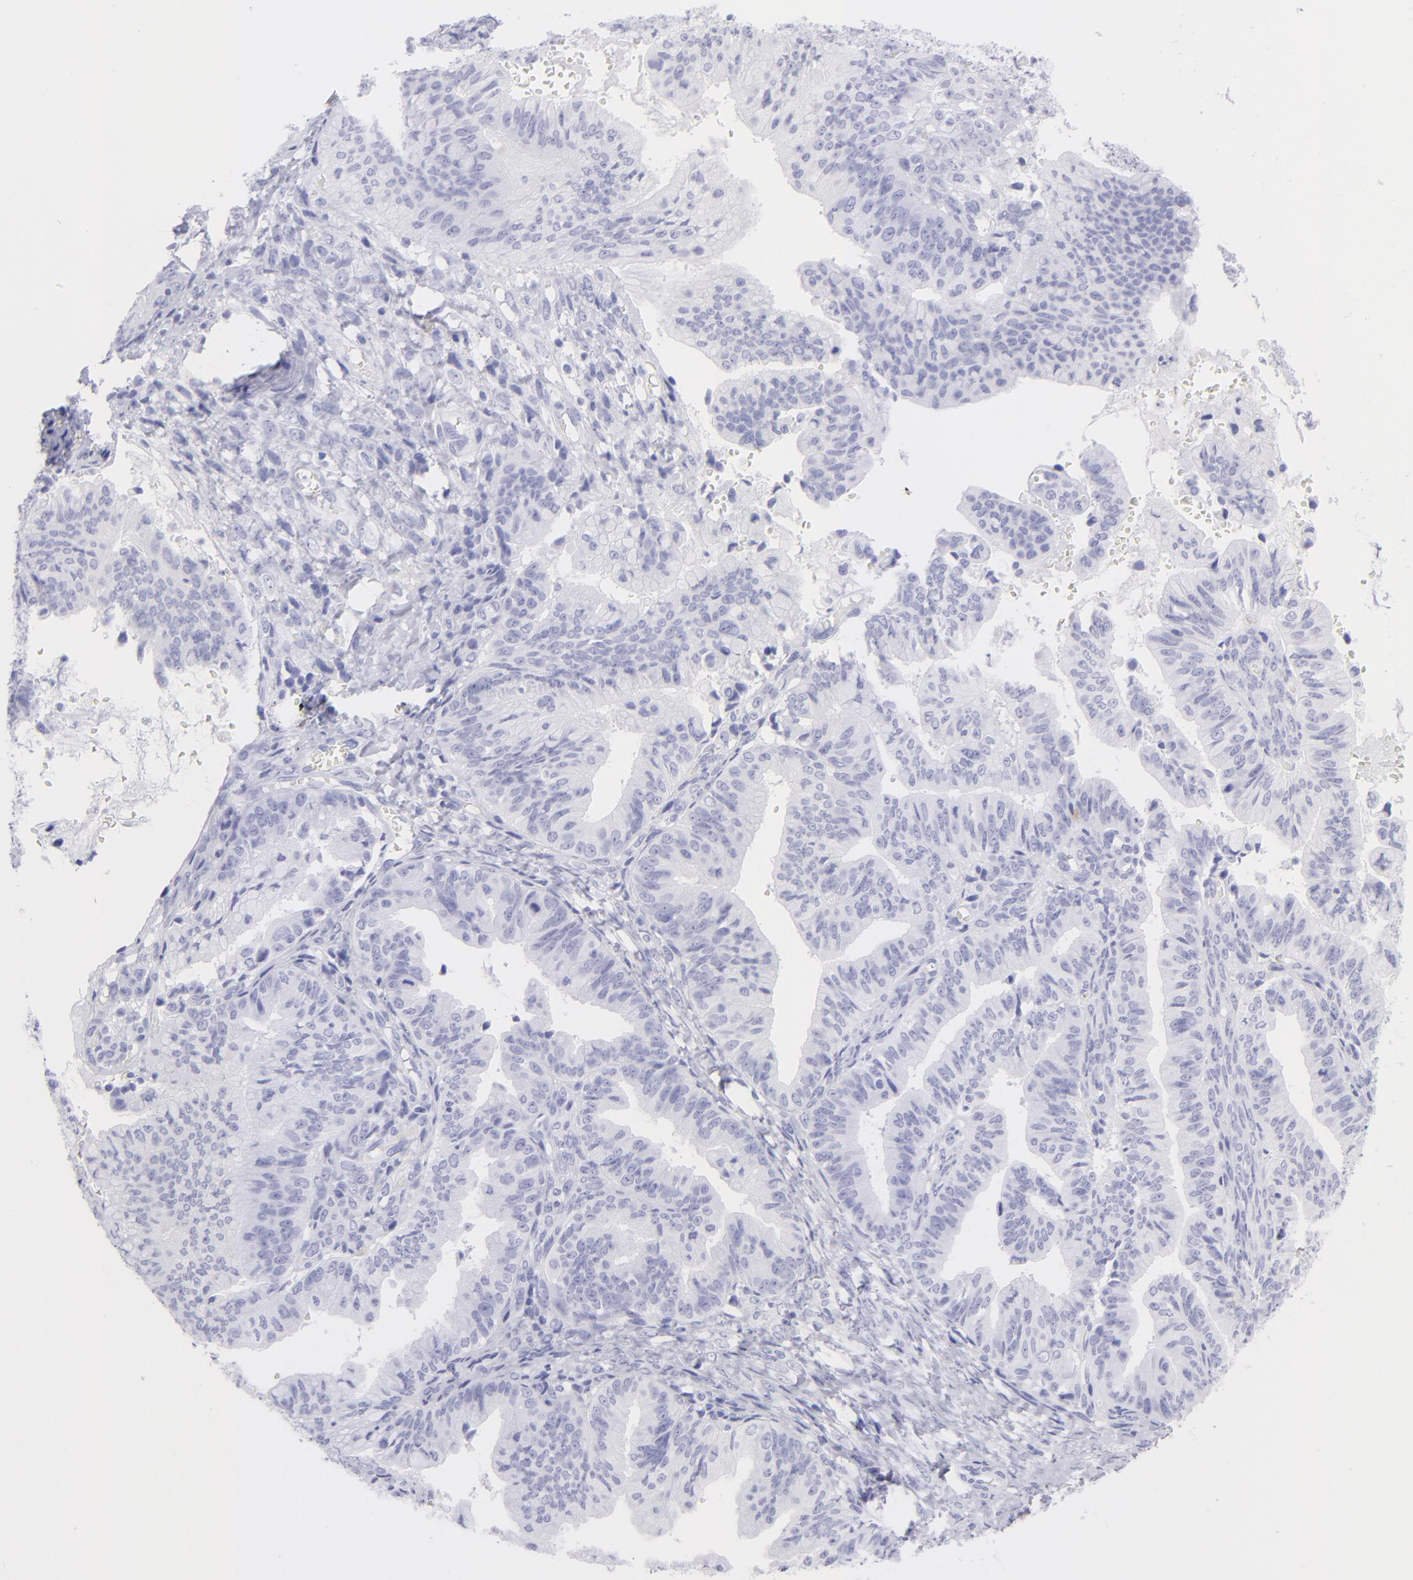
{"staining": {"intensity": "negative", "quantity": "none", "location": "none"}, "tissue": "ovarian cancer", "cell_type": "Tumor cells", "image_type": "cancer", "snomed": [{"axis": "morphology", "description": "Cystadenocarcinoma, mucinous, NOS"}, {"axis": "topography", "description": "Ovary"}], "caption": "A micrograph of ovarian mucinous cystadenocarcinoma stained for a protein shows no brown staining in tumor cells.", "gene": "SLC1A2", "patient": {"sex": "female", "age": 36}}